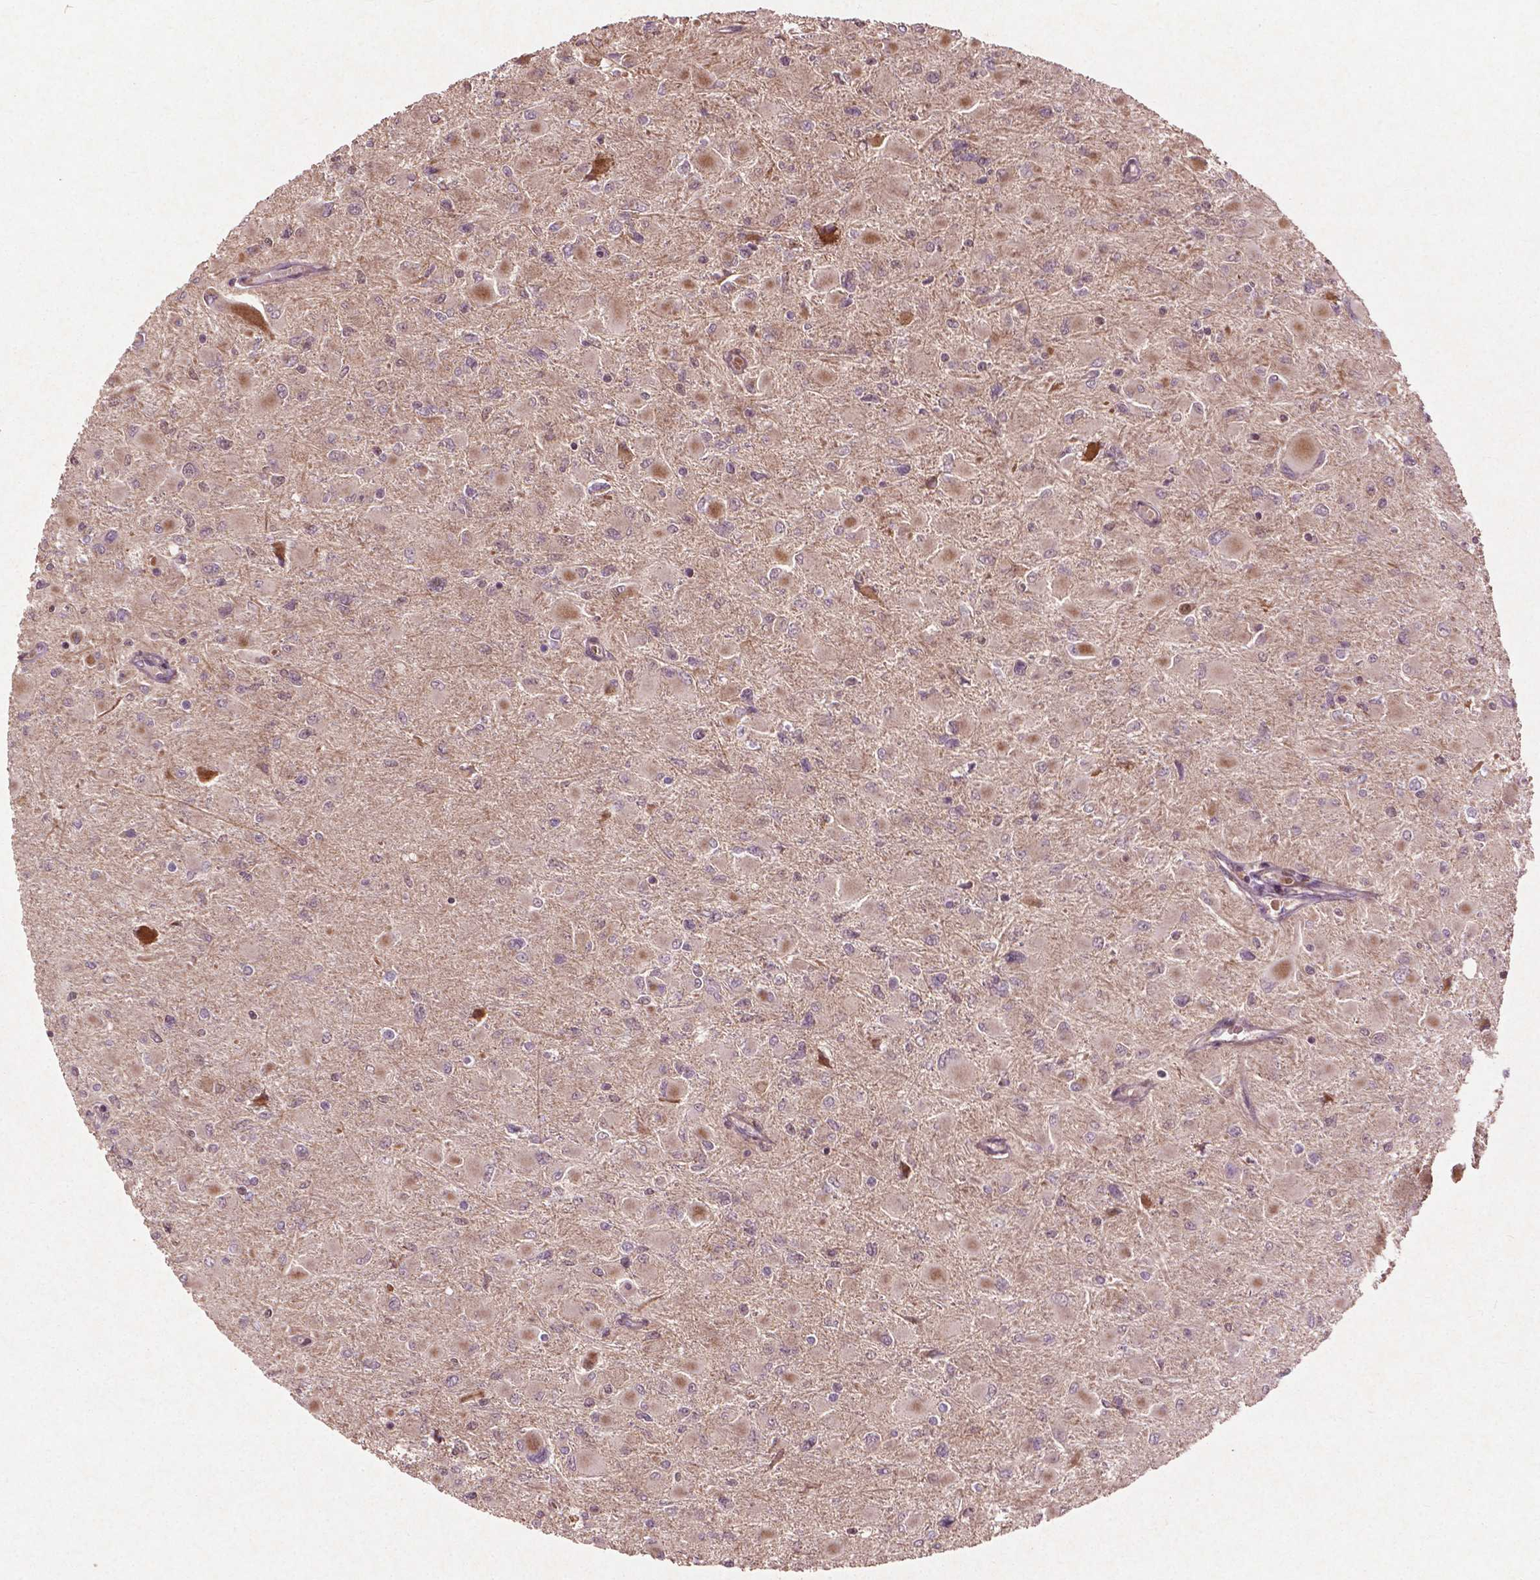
{"staining": {"intensity": "negative", "quantity": "none", "location": "none"}, "tissue": "glioma", "cell_type": "Tumor cells", "image_type": "cancer", "snomed": [{"axis": "morphology", "description": "Glioma, malignant, High grade"}, {"axis": "topography", "description": "Cerebral cortex"}], "caption": "Immunohistochemistry (IHC) micrograph of neoplastic tissue: malignant high-grade glioma stained with DAB (3,3'-diaminobenzidine) displays no significant protein expression in tumor cells. (DAB (3,3'-diaminobenzidine) immunohistochemistry (IHC), high magnification).", "gene": "B3GALNT2", "patient": {"sex": "female", "age": 36}}